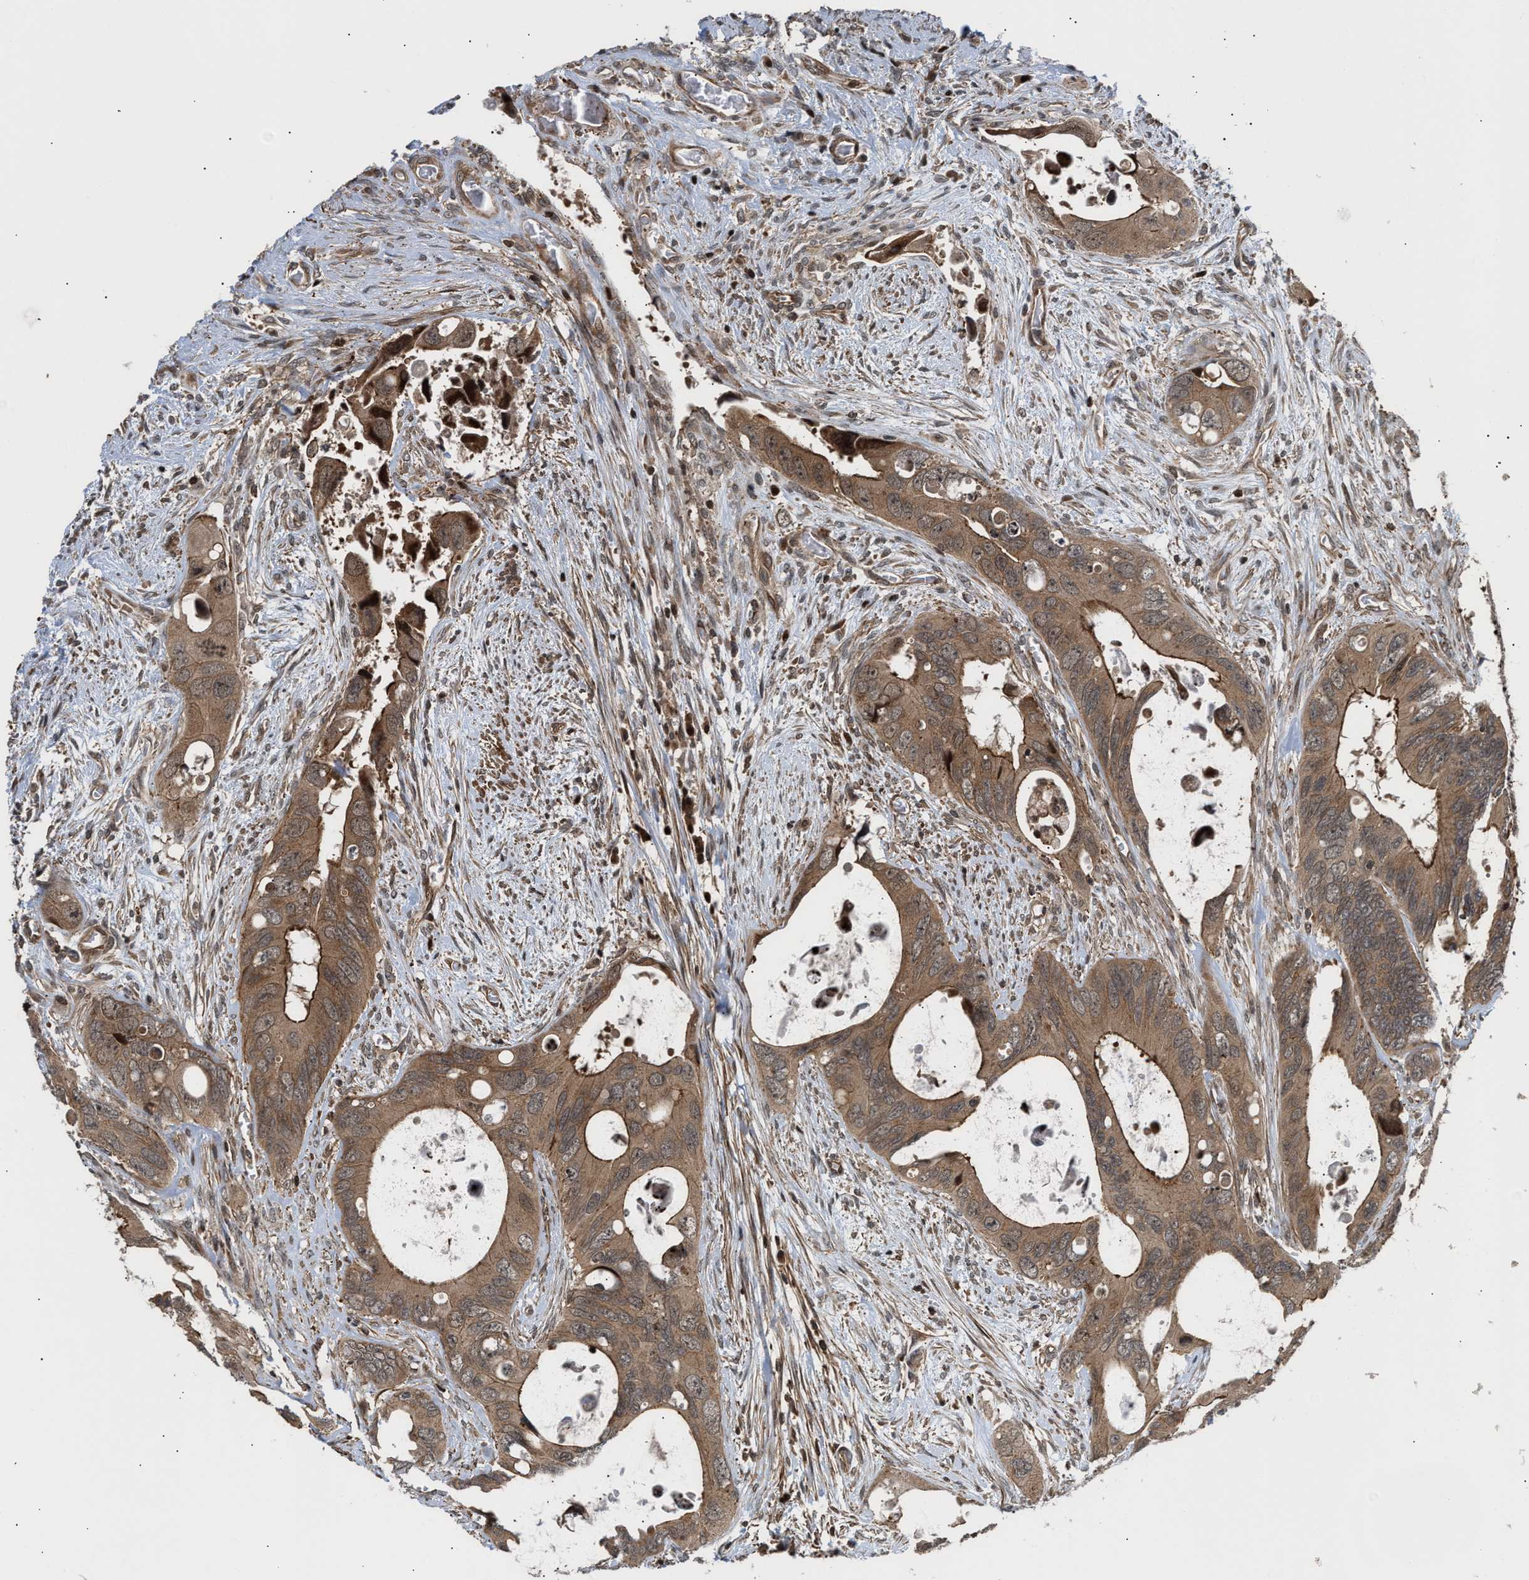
{"staining": {"intensity": "moderate", "quantity": ">75%", "location": "cytoplasmic/membranous,nuclear"}, "tissue": "colorectal cancer", "cell_type": "Tumor cells", "image_type": "cancer", "snomed": [{"axis": "morphology", "description": "Adenocarcinoma, NOS"}, {"axis": "topography", "description": "Rectum"}], "caption": "Human colorectal cancer (adenocarcinoma) stained with a protein marker demonstrates moderate staining in tumor cells.", "gene": "STAU2", "patient": {"sex": "male", "age": 70}}